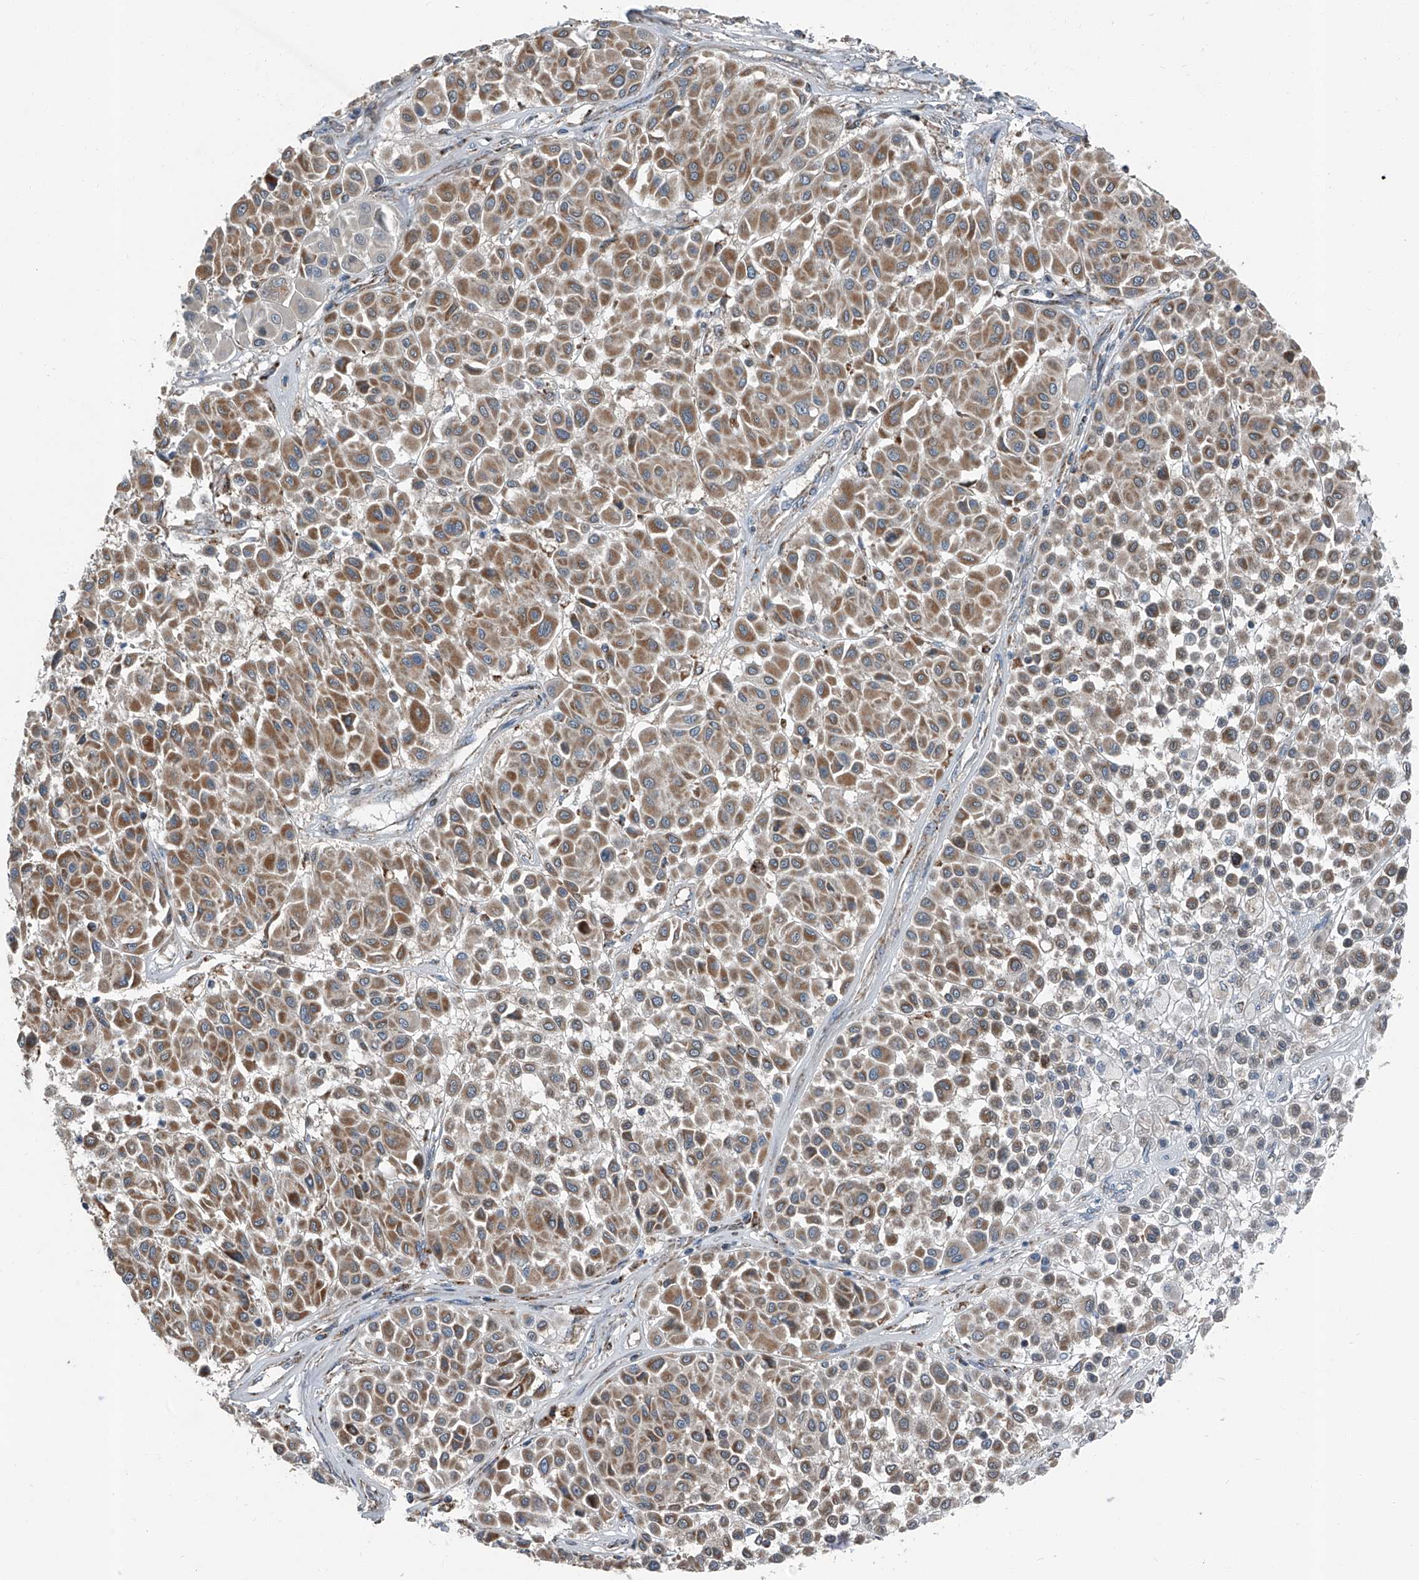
{"staining": {"intensity": "moderate", "quantity": ">75%", "location": "cytoplasmic/membranous"}, "tissue": "melanoma", "cell_type": "Tumor cells", "image_type": "cancer", "snomed": [{"axis": "morphology", "description": "Malignant melanoma, Metastatic site"}, {"axis": "topography", "description": "Soft tissue"}], "caption": "Brown immunohistochemical staining in human malignant melanoma (metastatic site) reveals moderate cytoplasmic/membranous staining in about >75% of tumor cells.", "gene": "CHRNA7", "patient": {"sex": "male", "age": 41}}